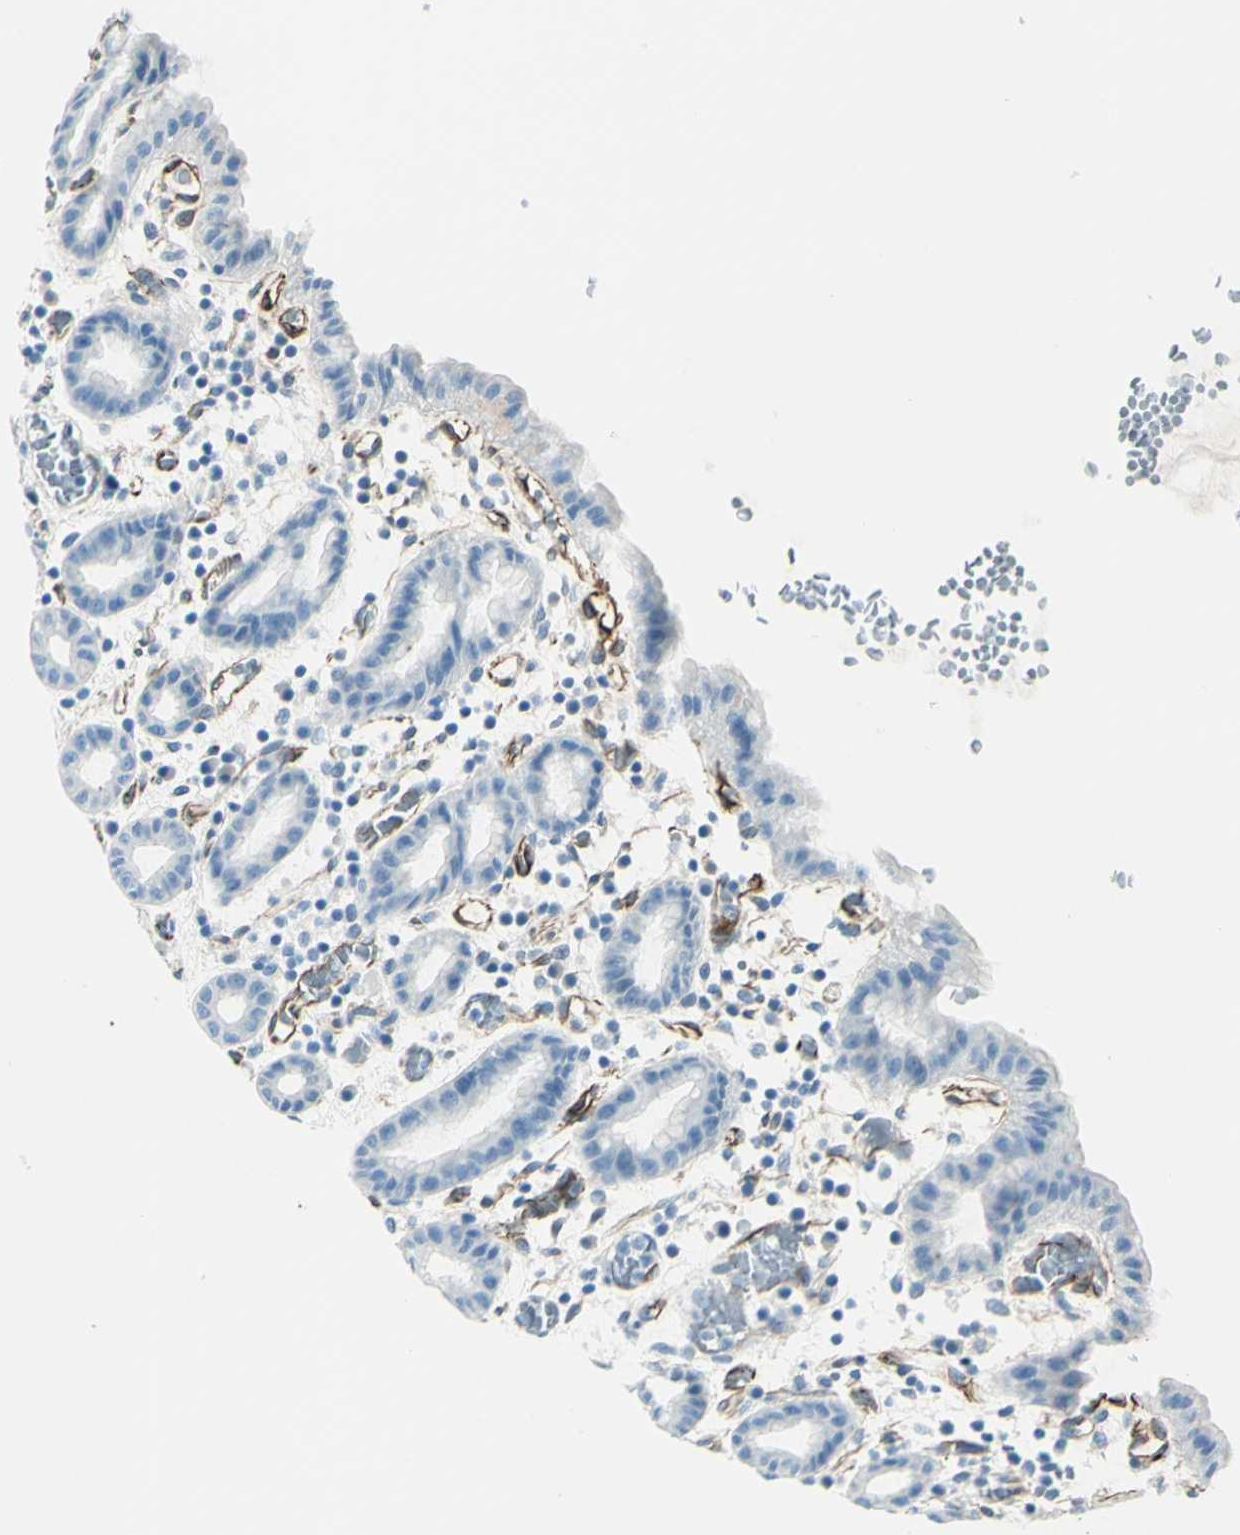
{"staining": {"intensity": "weak", "quantity": "25%-75%", "location": "cytoplasmic/membranous"}, "tissue": "stomach", "cell_type": "Glandular cells", "image_type": "normal", "snomed": [{"axis": "morphology", "description": "Normal tissue, NOS"}, {"axis": "topography", "description": "Stomach, upper"}], "caption": "Stomach stained with immunohistochemistry reveals weak cytoplasmic/membranous positivity in approximately 25%-75% of glandular cells.", "gene": "PTH2R", "patient": {"sex": "male", "age": 68}}